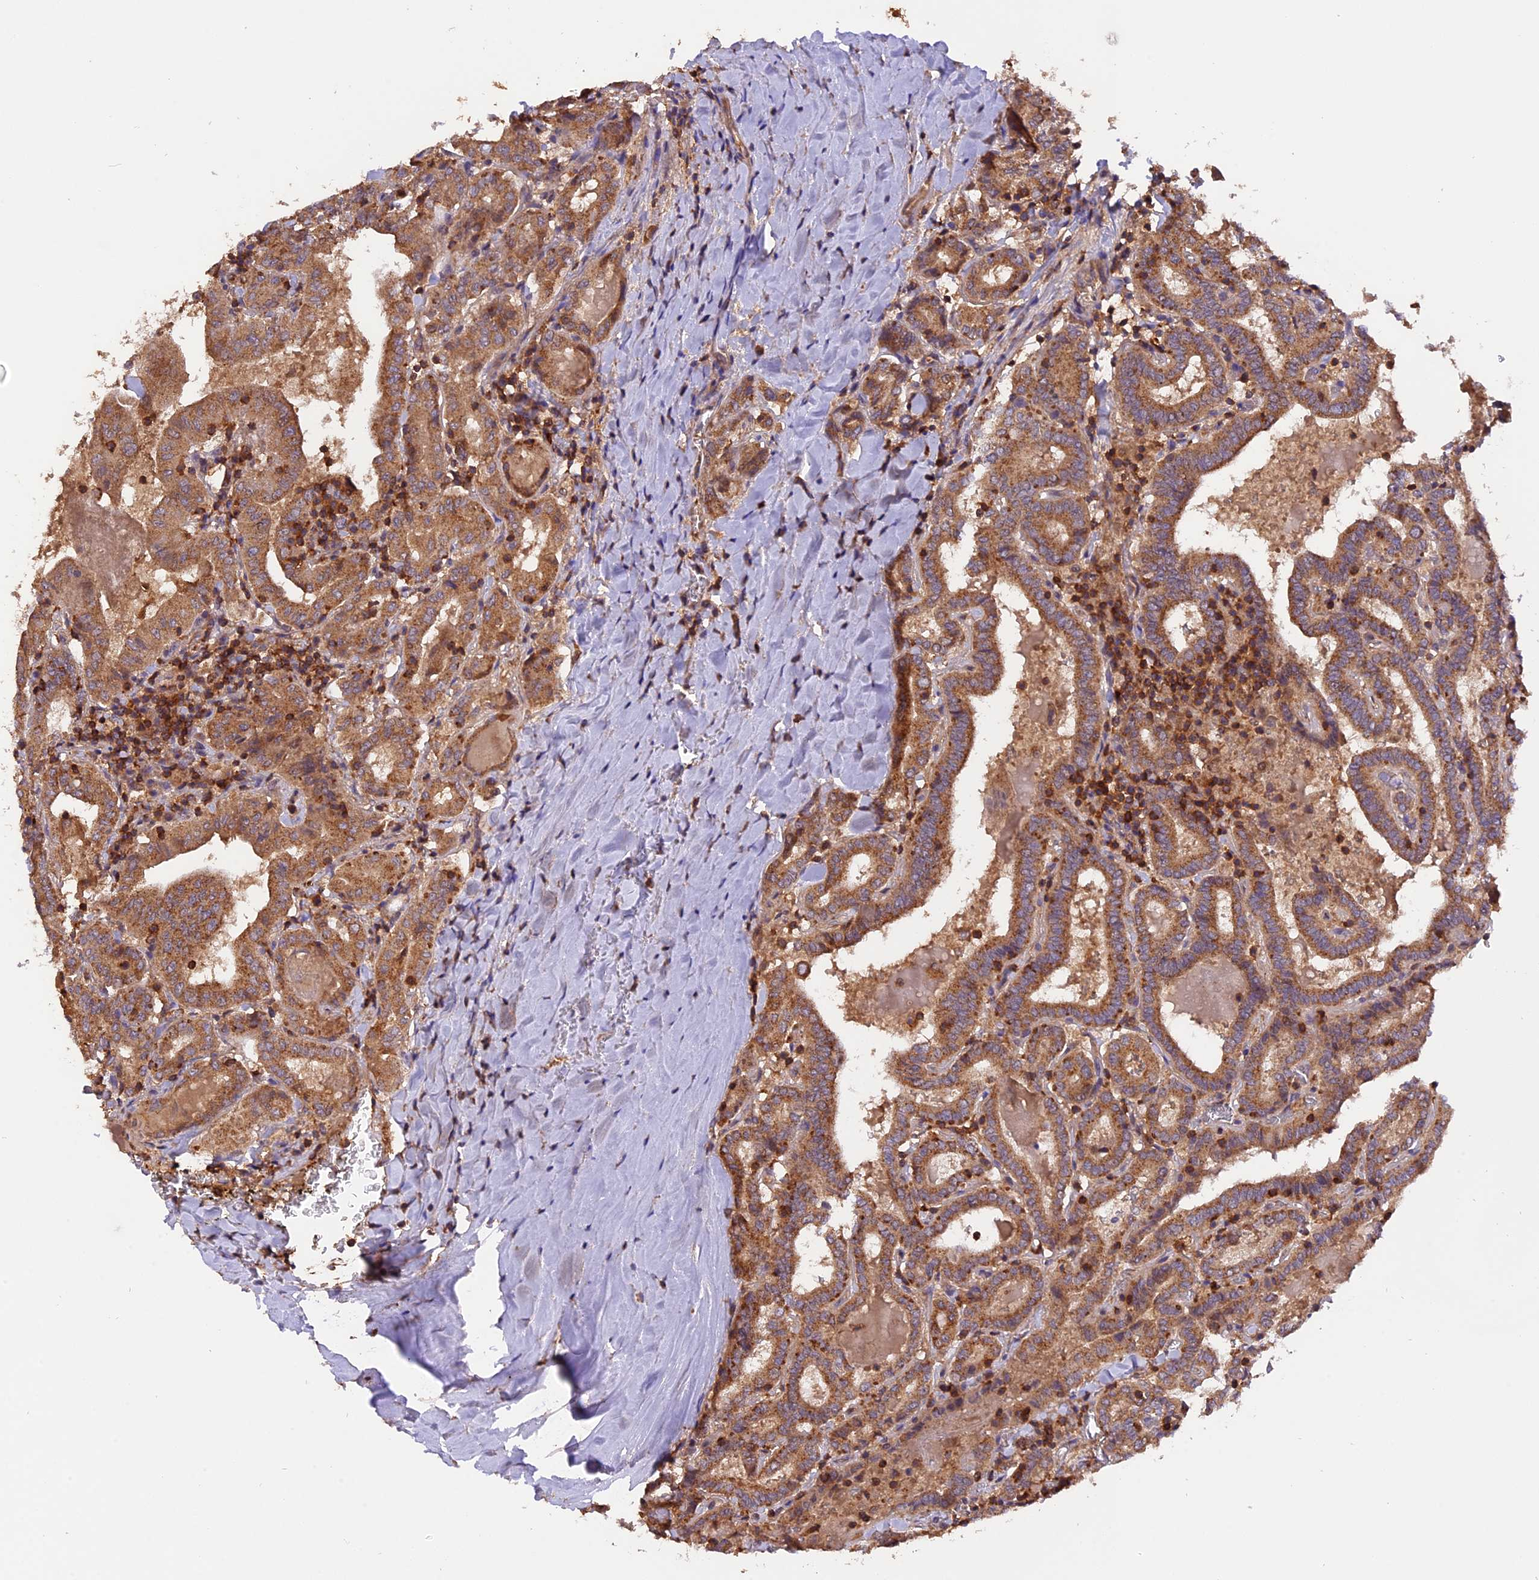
{"staining": {"intensity": "moderate", "quantity": ">75%", "location": "cytoplasmic/membranous"}, "tissue": "thyroid cancer", "cell_type": "Tumor cells", "image_type": "cancer", "snomed": [{"axis": "morphology", "description": "Papillary adenocarcinoma, NOS"}, {"axis": "topography", "description": "Thyroid gland"}], "caption": "Immunohistochemistry (IHC) of human thyroid cancer (papillary adenocarcinoma) demonstrates medium levels of moderate cytoplasmic/membranous expression in about >75% of tumor cells.", "gene": "PEX3", "patient": {"sex": "female", "age": 72}}